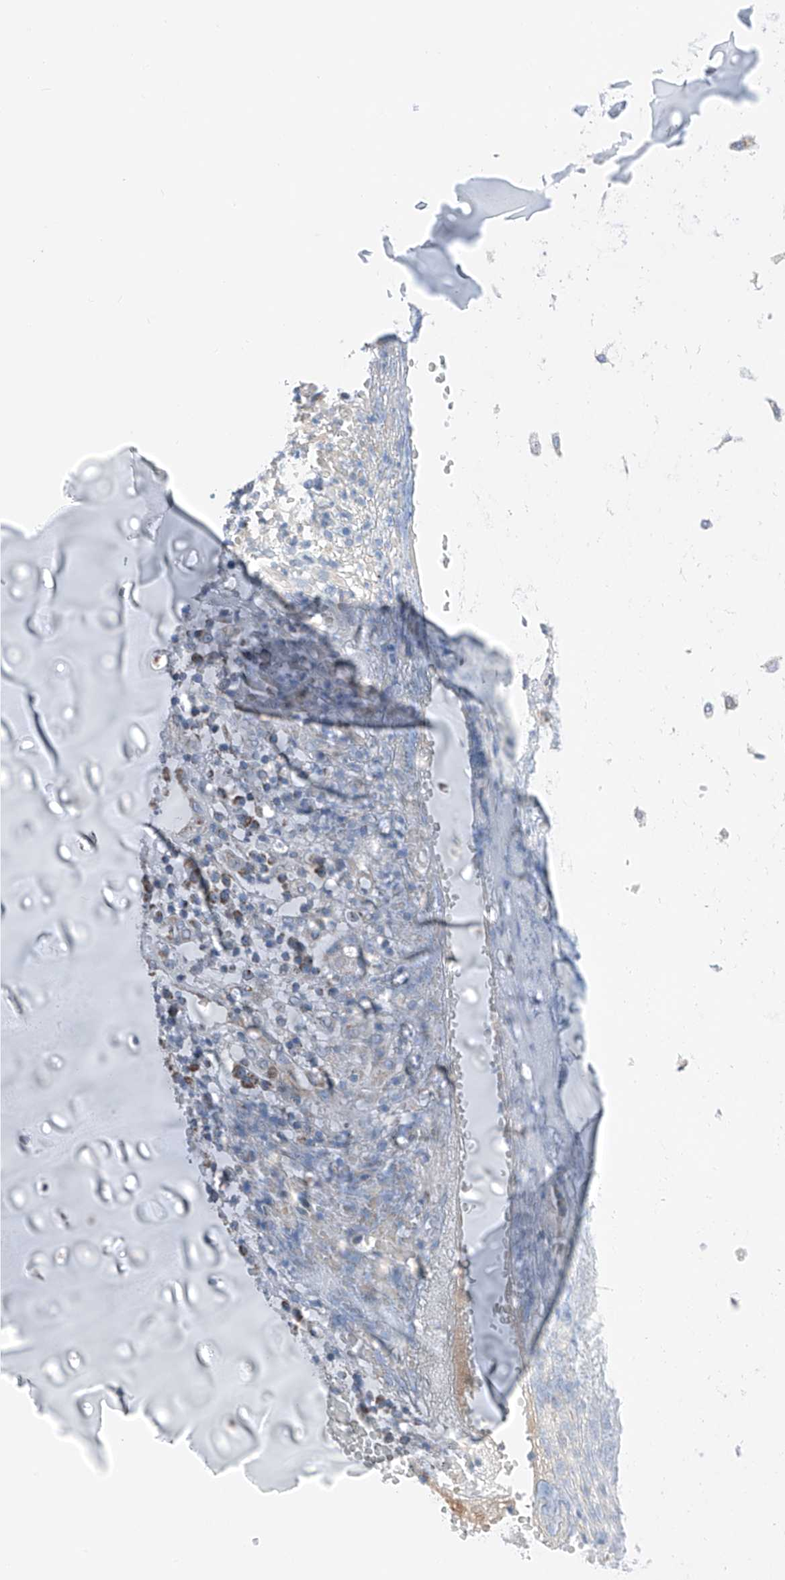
{"staining": {"intensity": "negative", "quantity": "none", "location": "none"}, "tissue": "adipose tissue", "cell_type": "Adipocytes", "image_type": "normal", "snomed": [{"axis": "morphology", "description": "Normal tissue, NOS"}, {"axis": "morphology", "description": "Basal cell carcinoma"}, {"axis": "topography", "description": "Cartilage tissue"}, {"axis": "topography", "description": "Nasopharynx"}, {"axis": "topography", "description": "Oral tissue"}], "caption": "A high-resolution photomicrograph shows IHC staining of benign adipose tissue, which demonstrates no significant staining in adipocytes.", "gene": "MRAP", "patient": {"sex": "female", "age": 77}}